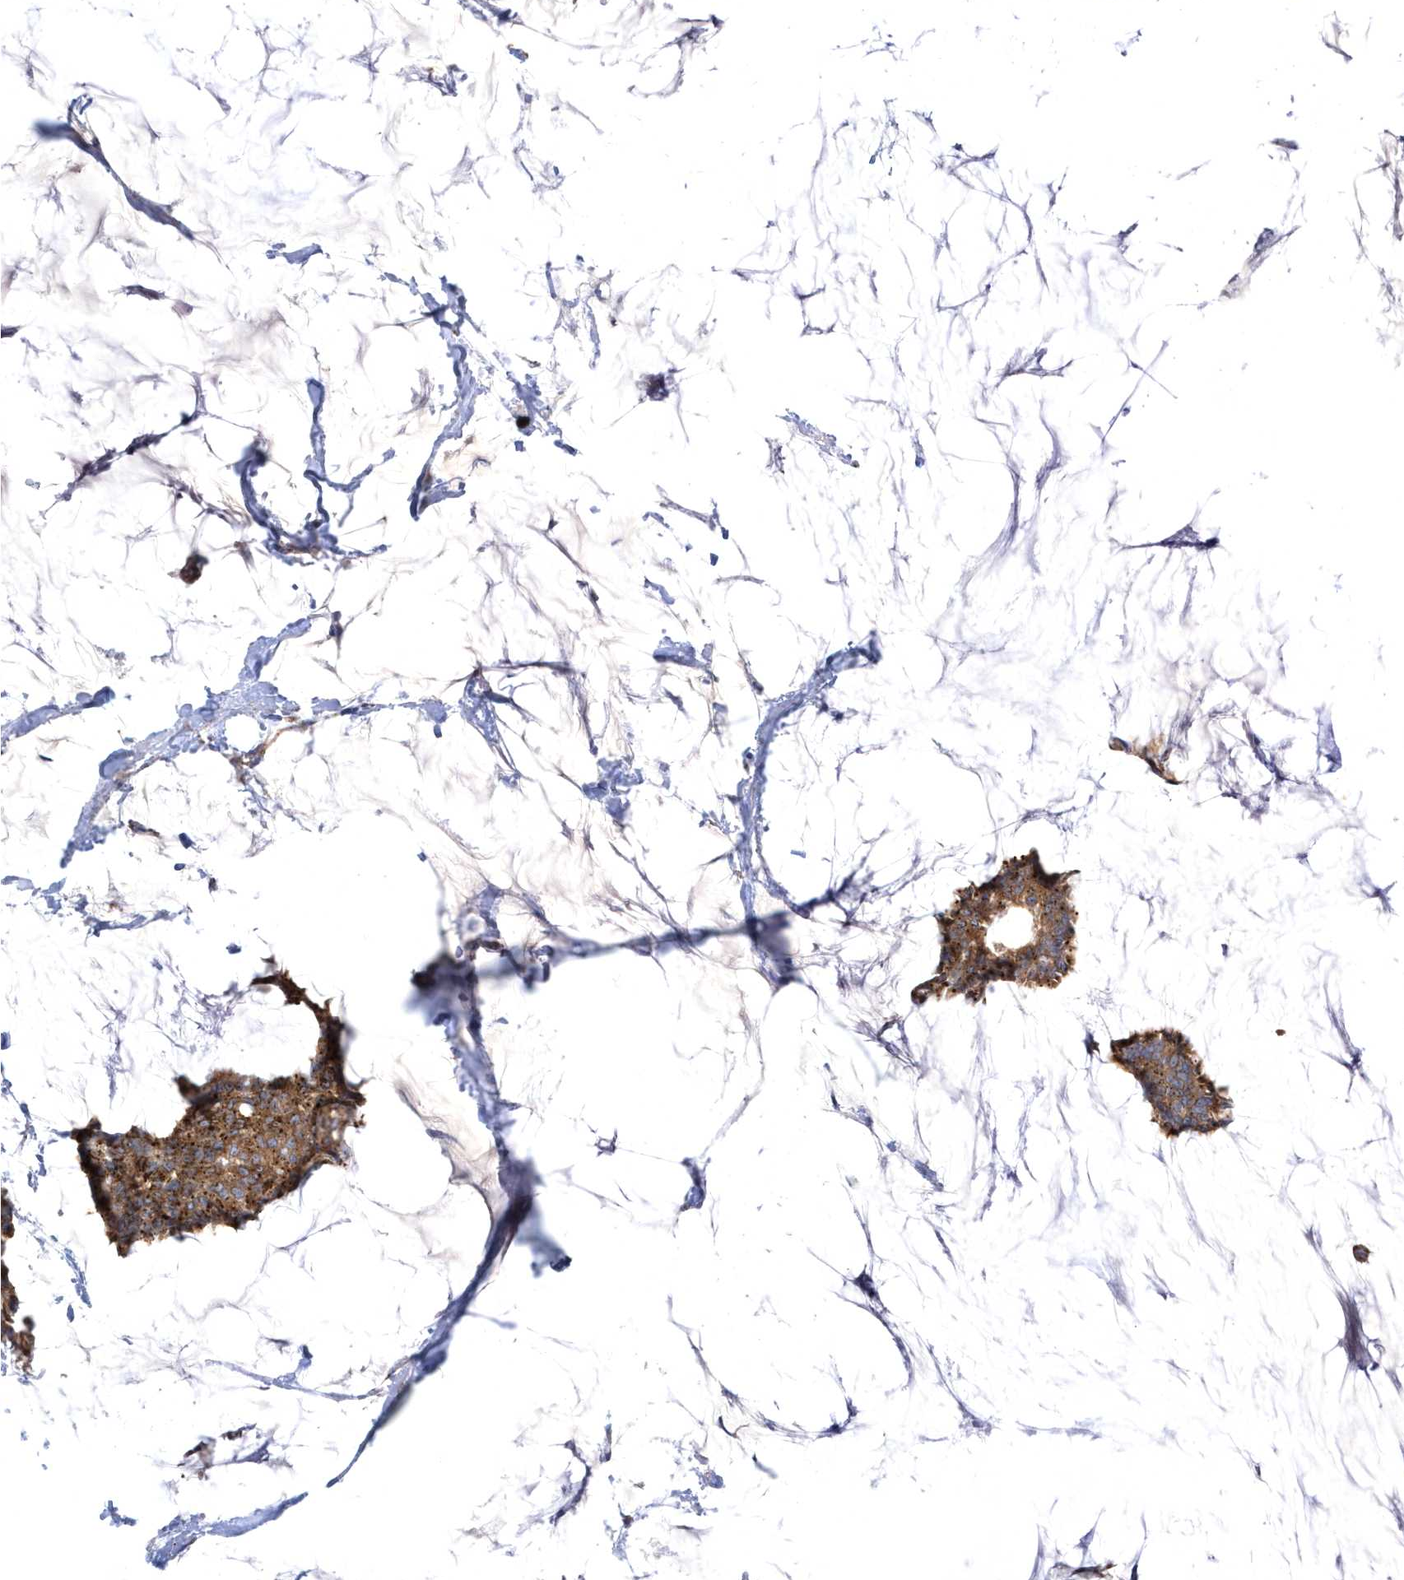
{"staining": {"intensity": "moderate", "quantity": ">75%", "location": "cytoplasmic/membranous"}, "tissue": "breast cancer", "cell_type": "Tumor cells", "image_type": "cancer", "snomed": [{"axis": "morphology", "description": "Duct carcinoma"}, {"axis": "topography", "description": "Breast"}], "caption": "IHC photomicrograph of breast cancer (infiltrating ductal carcinoma) stained for a protein (brown), which shows medium levels of moderate cytoplasmic/membranous expression in approximately >75% of tumor cells.", "gene": "COPB2", "patient": {"sex": "female", "age": 93}}